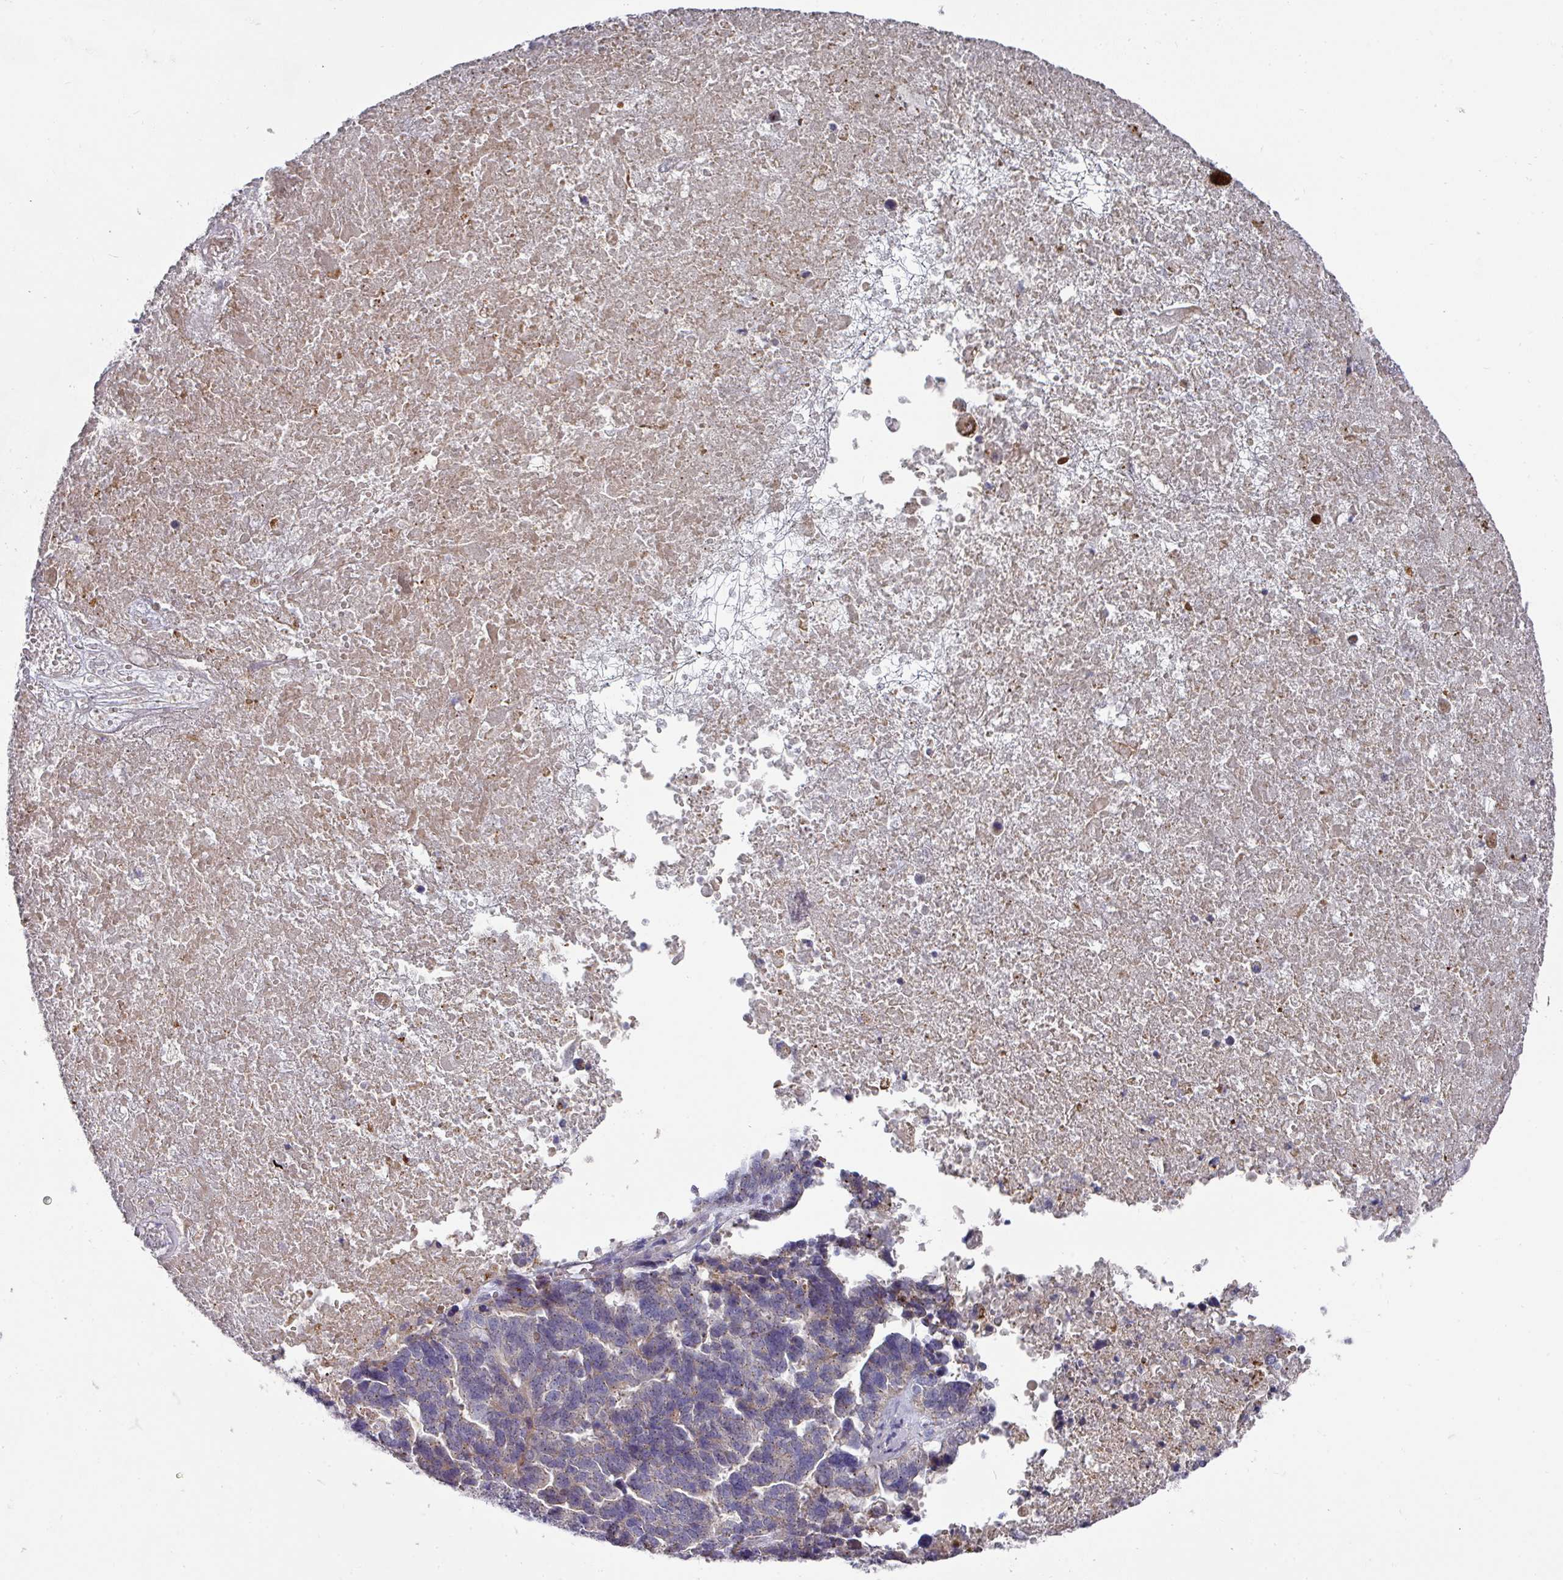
{"staining": {"intensity": "weak", "quantity": "<25%", "location": "cytoplasmic/membranous"}, "tissue": "ovarian cancer", "cell_type": "Tumor cells", "image_type": "cancer", "snomed": [{"axis": "morphology", "description": "Cystadenocarcinoma, serous, NOS"}, {"axis": "topography", "description": "Ovary"}], "caption": "A photomicrograph of ovarian cancer (serous cystadenocarcinoma) stained for a protein exhibits no brown staining in tumor cells.", "gene": "IL4R", "patient": {"sex": "female", "age": 59}}